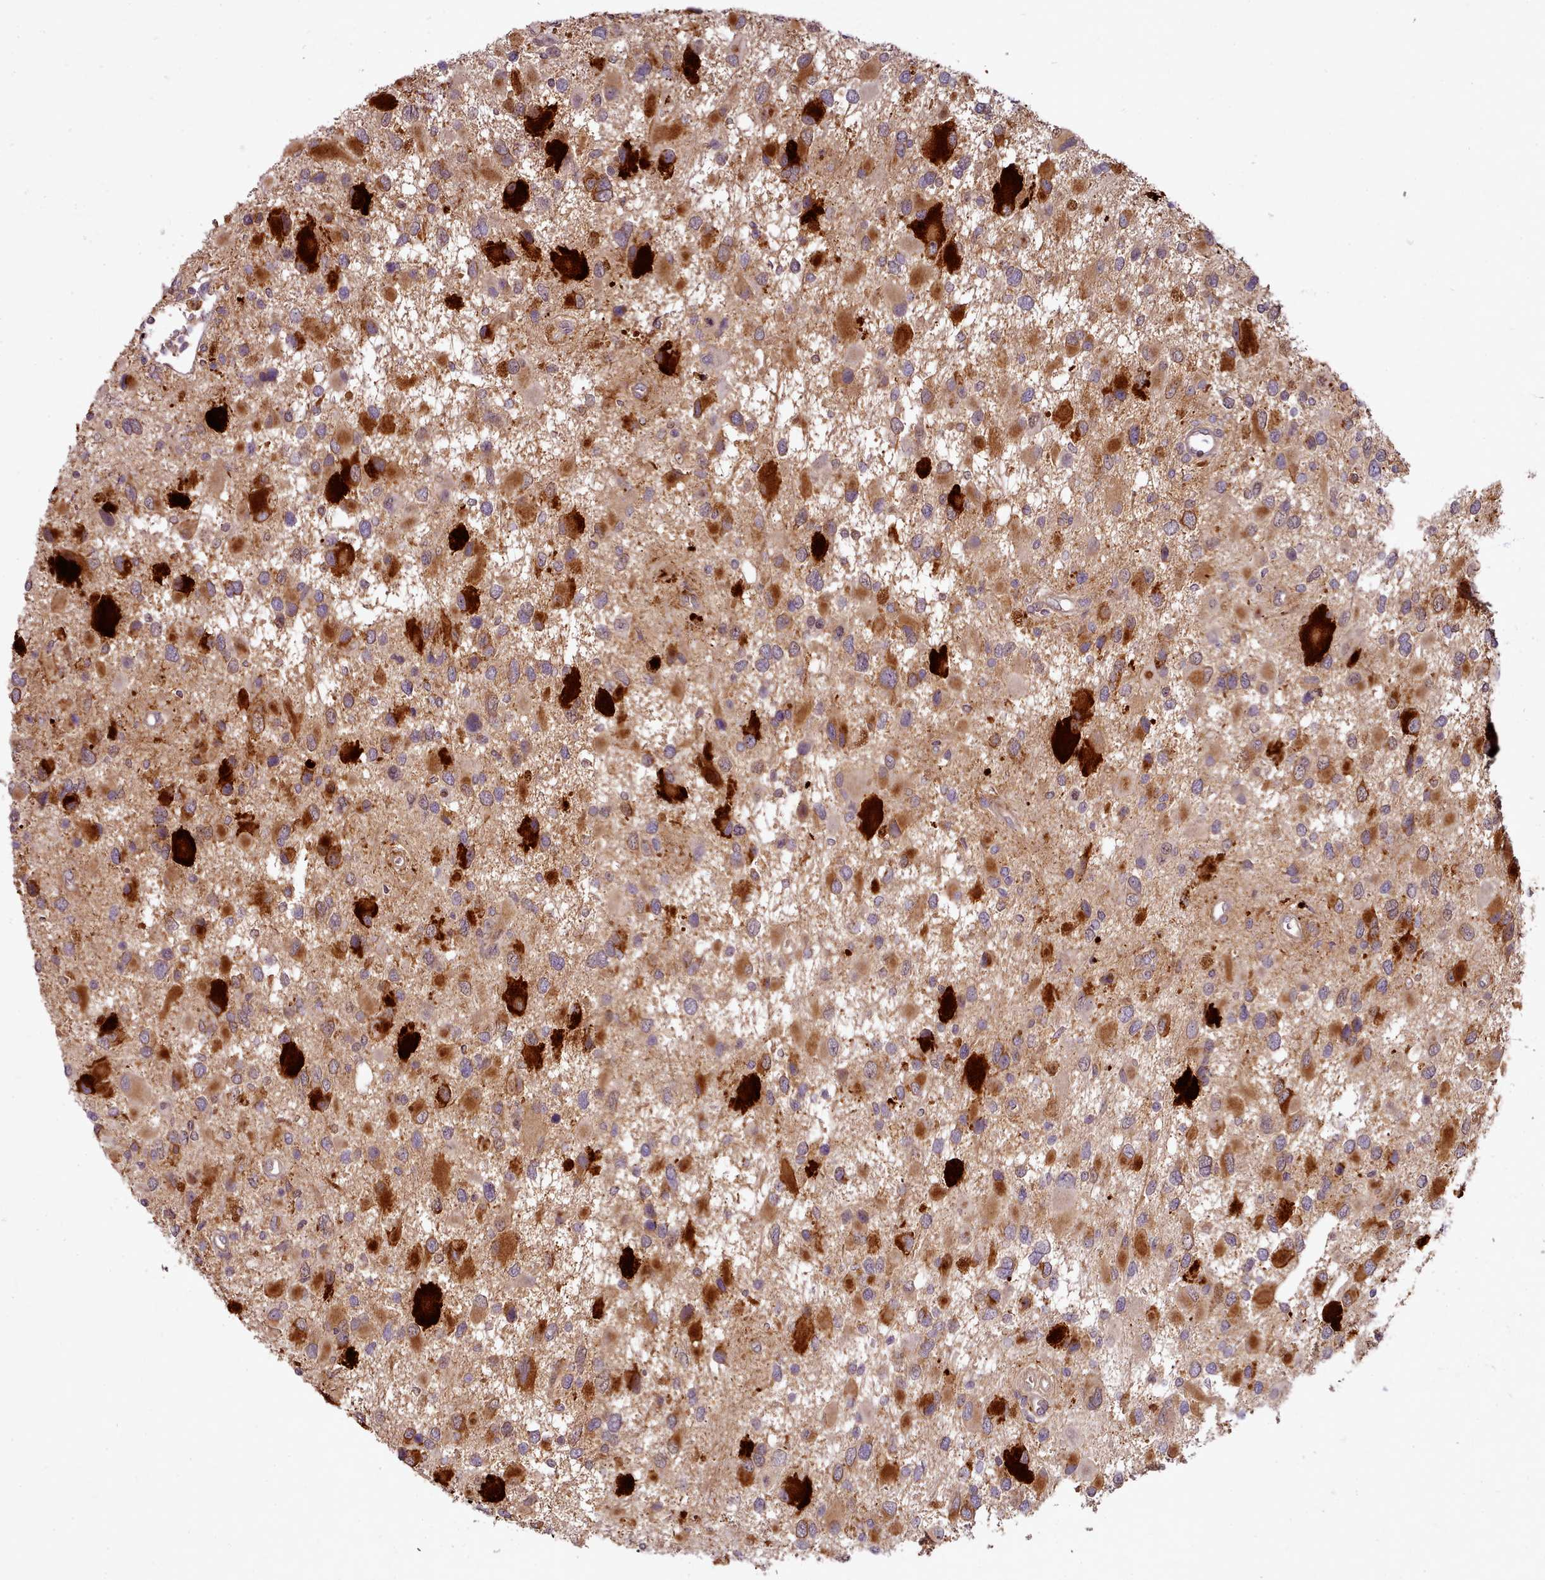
{"staining": {"intensity": "moderate", "quantity": "25%-75%", "location": "cytoplasmic/membranous"}, "tissue": "glioma", "cell_type": "Tumor cells", "image_type": "cancer", "snomed": [{"axis": "morphology", "description": "Glioma, malignant, High grade"}, {"axis": "topography", "description": "Brain"}], "caption": "The histopathology image shows a brown stain indicating the presence of a protein in the cytoplasmic/membranous of tumor cells in high-grade glioma (malignant).", "gene": "C1QTNF5", "patient": {"sex": "male", "age": 53}}